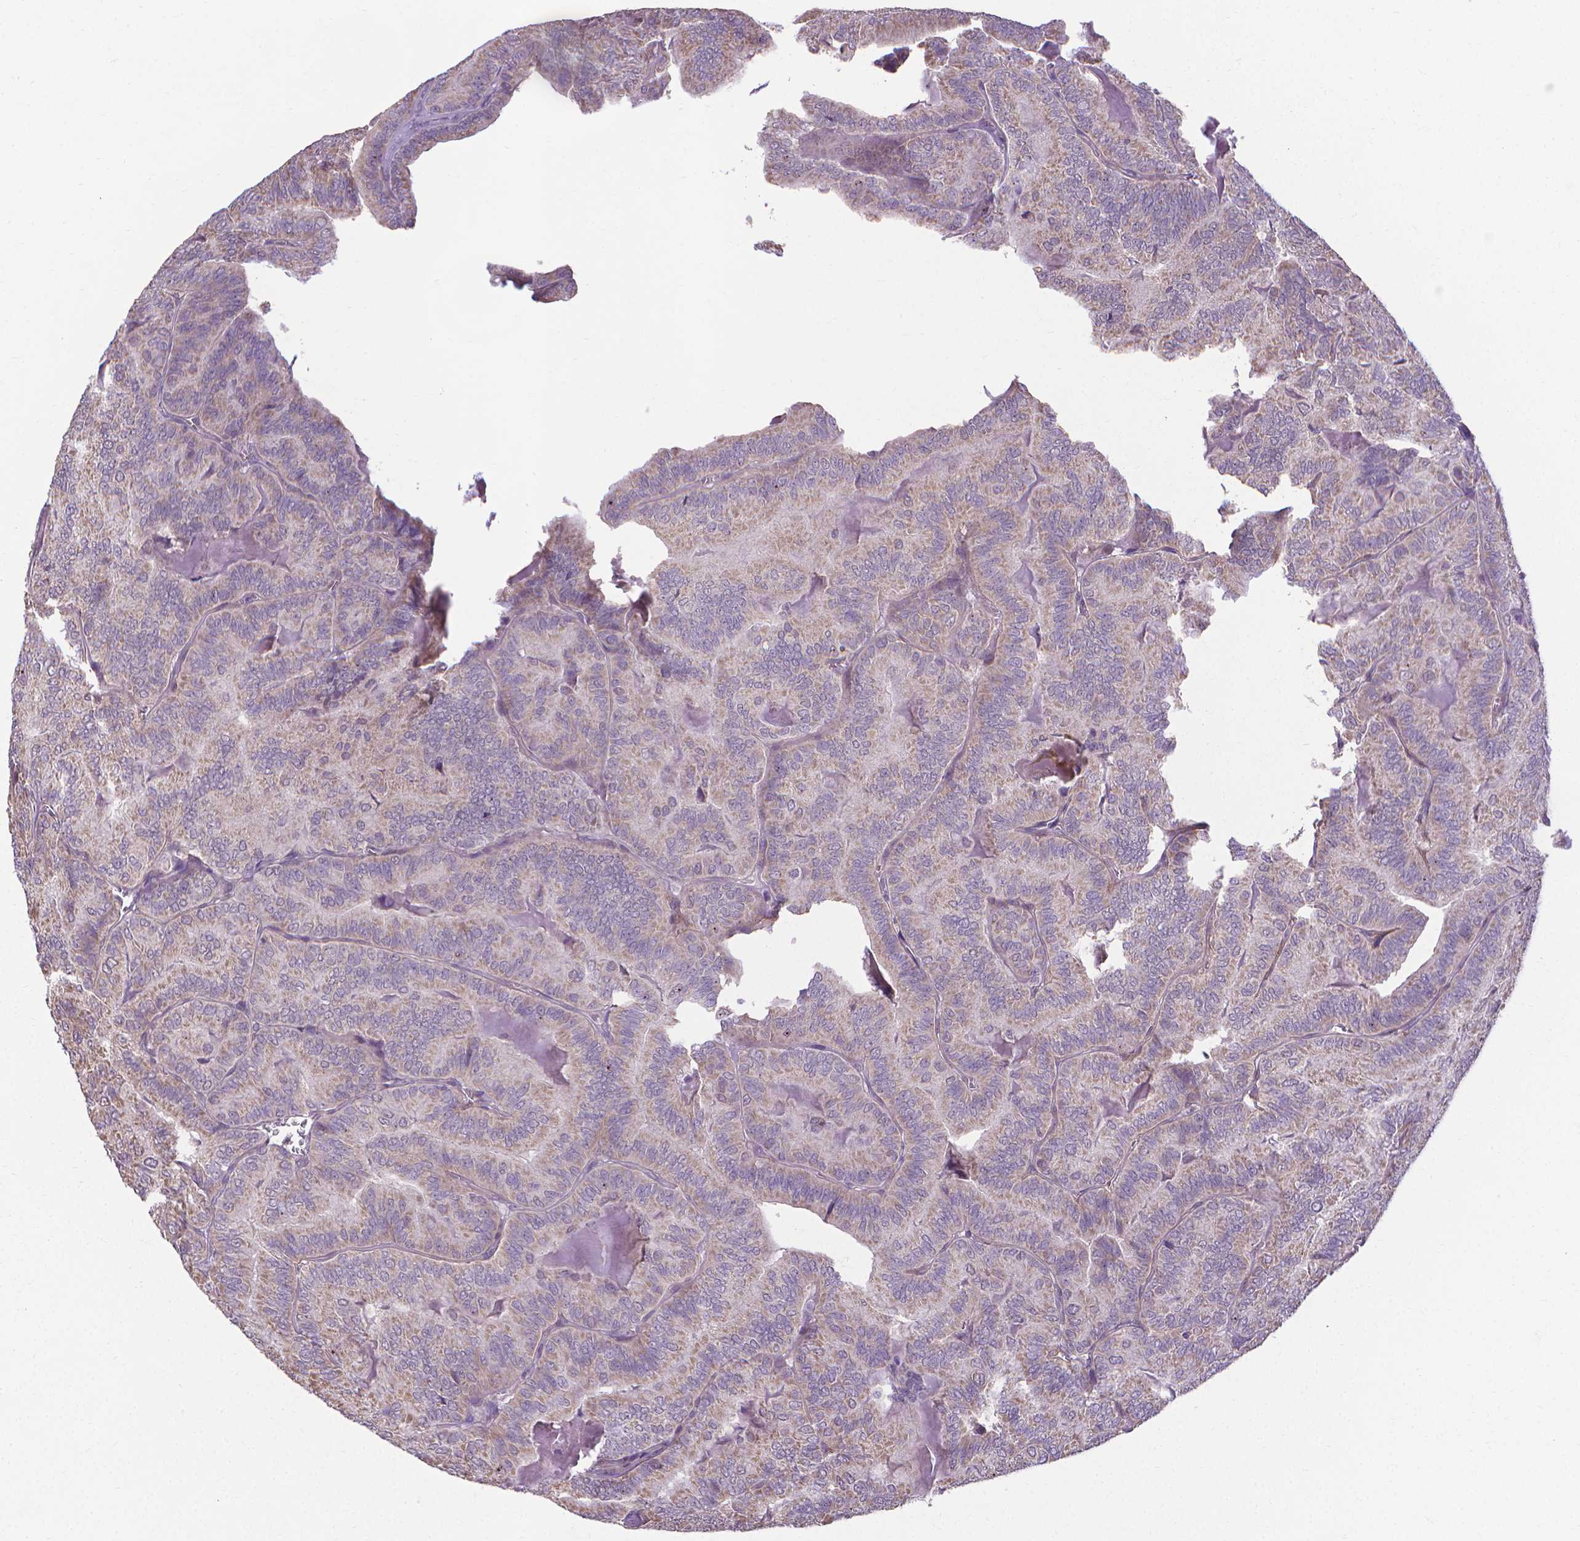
{"staining": {"intensity": "weak", "quantity": "25%-75%", "location": "cytoplasmic/membranous"}, "tissue": "thyroid cancer", "cell_type": "Tumor cells", "image_type": "cancer", "snomed": [{"axis": "morphology", "description": "Papillary adenocarcinoma, NOS"}, {"axis": "topography", "description": "Thyroid gland"}], "caption": "A micrograph of thyroid papillary adenocarcinoma stained for a protein displays weak cytoplasmic/membranous brown staining in tumor cells.", "gene": "GPR63", "patient": {"sex": "female", "age": 75}}